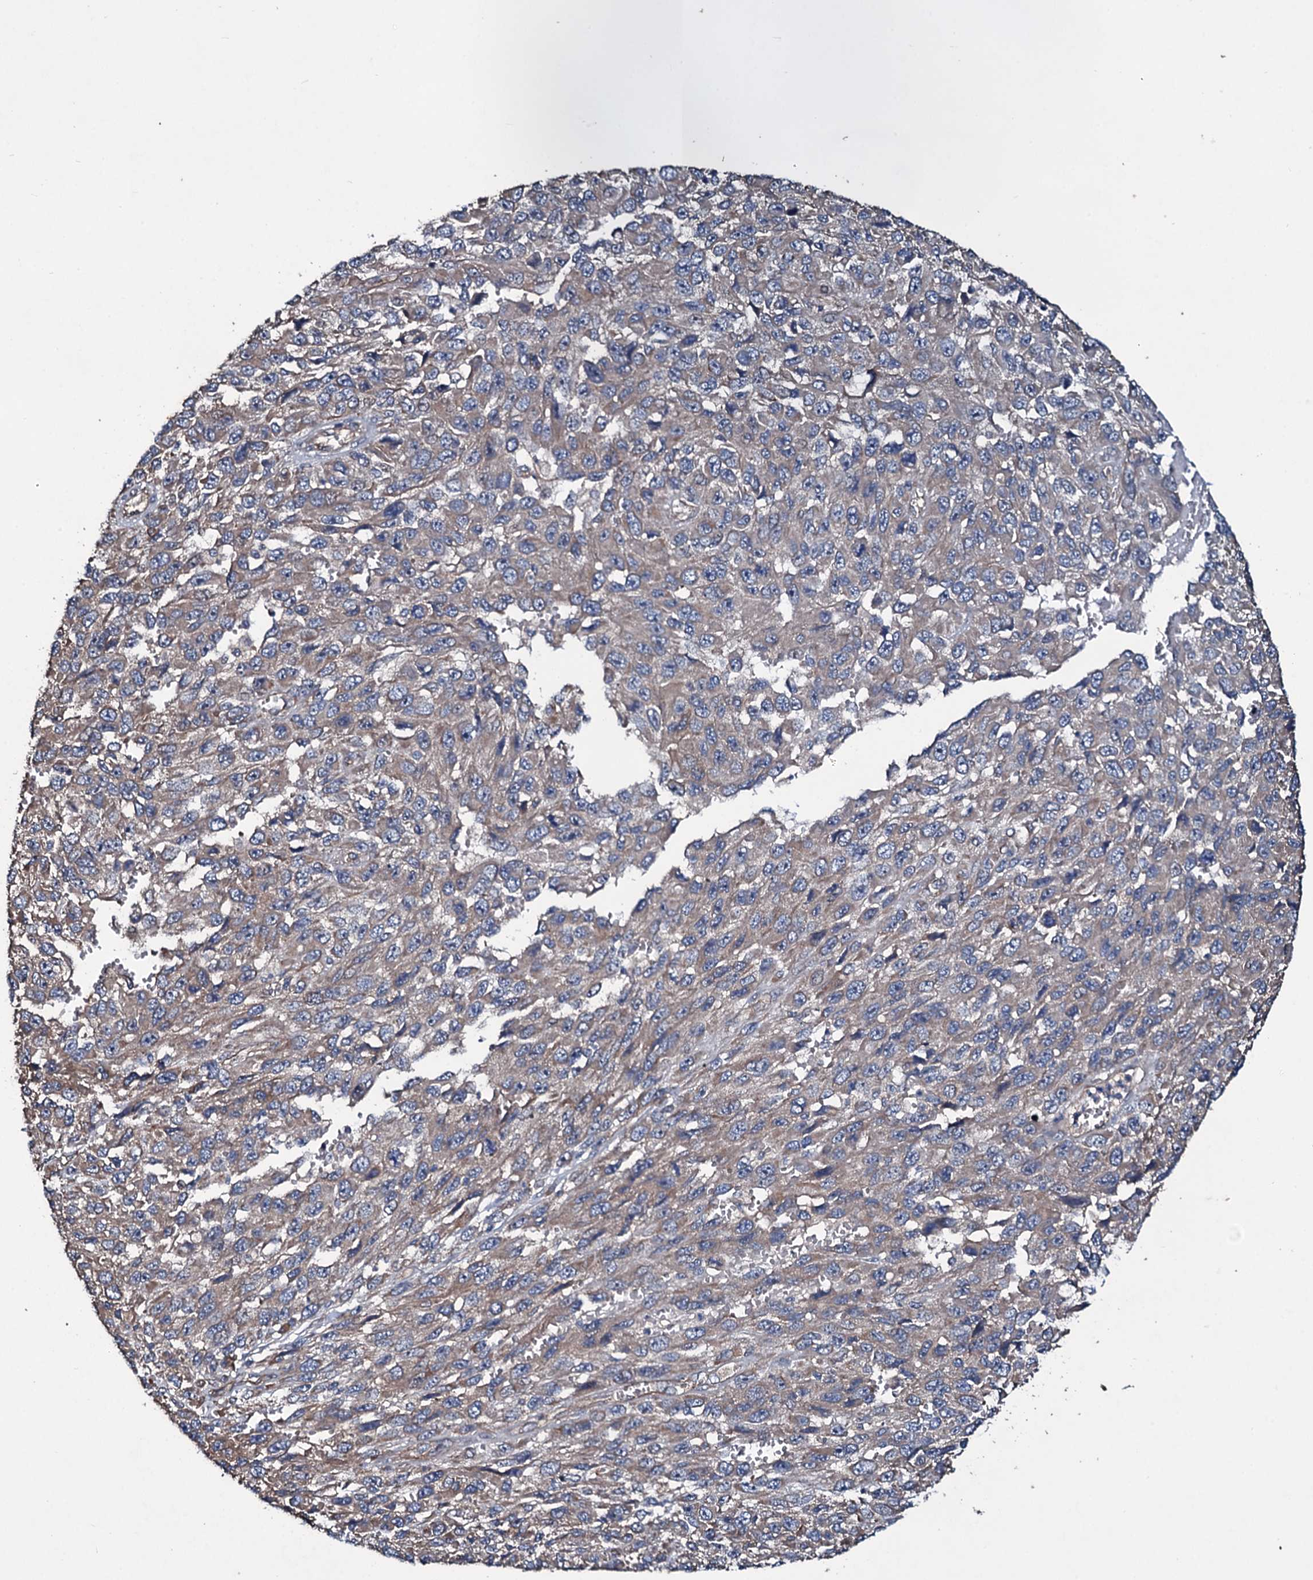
{"staining": {"intensity": "weak", "quantity": ">75%", "location": "cytoplasmic/membranous"}, "tissue": "melanoma", "cell_type": "Tumor cells", "image_type": "cancer", "snomed": [{"axis": "morphology", "description": "Normal tissue, NOS"}, {"axis": "morphology", "description": "Malignant melanoma, NOS"}, {"axis": "topography", "description": "Skin"}], "caption": "Human malignant melanoma stained with a brown dye demonstrates weak cytoplasmic/membranous positive expression in approximately >75% of tumor cells.", "gene": "DMAC2", "patient": {"sex": "female", "age": 96}}